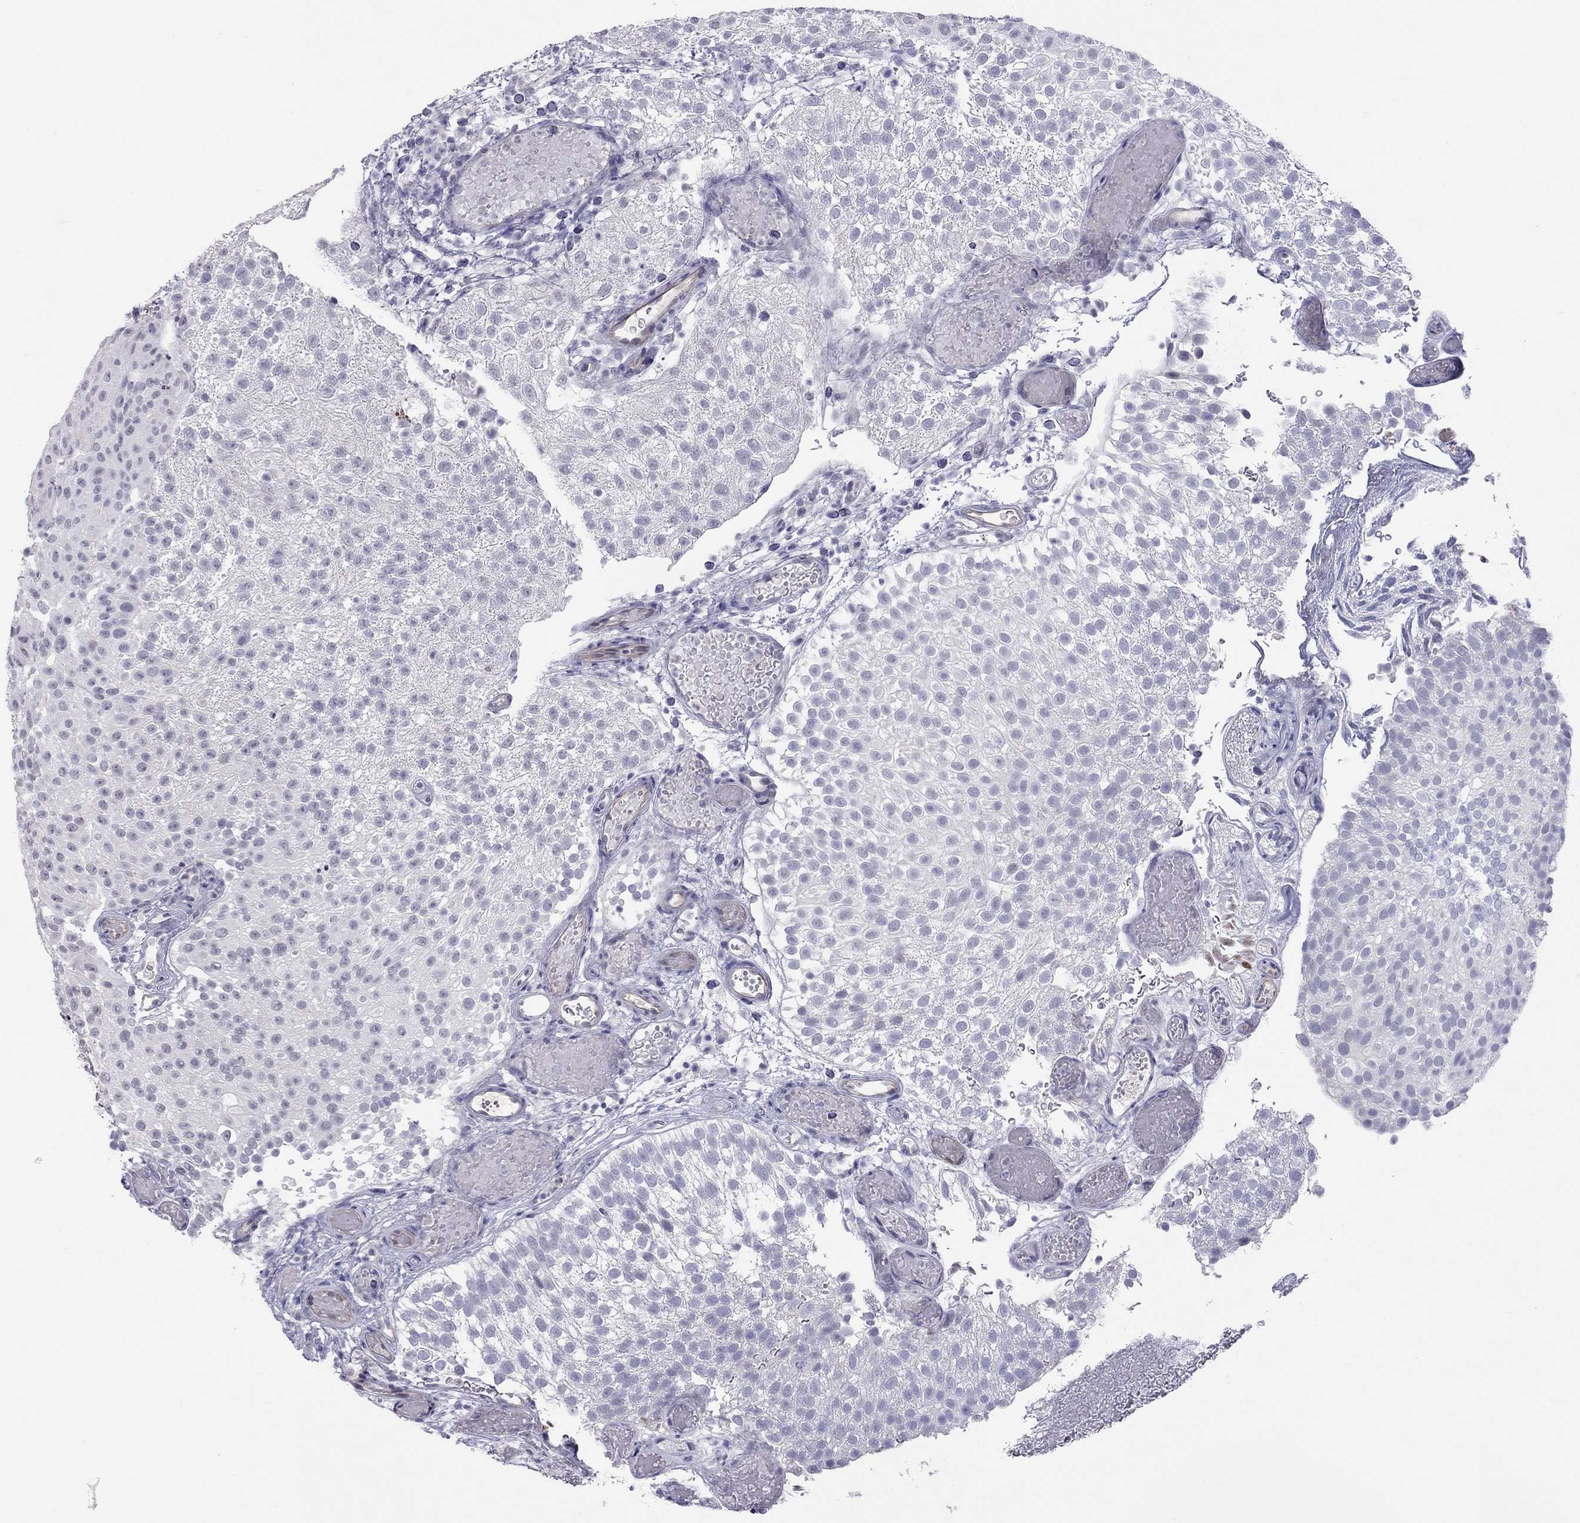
{"staining": {"intensity": "negative", "quantity": "none", "location": "none"}, "tissue": "urothelial cancer", "cell_type": "Tumor cells", "image_type": "cancer", "snomed": [{"axis": "morphology", "description": "Urothelial carcinoma, Low grade"}, {"axis": "topography", "description": "Urinary bladder"}], "caption": "Tumor cells show no significant positivity in urothelial cancer.", "gene": "JHY", "patient": {"sex": "male", "age": 78}}